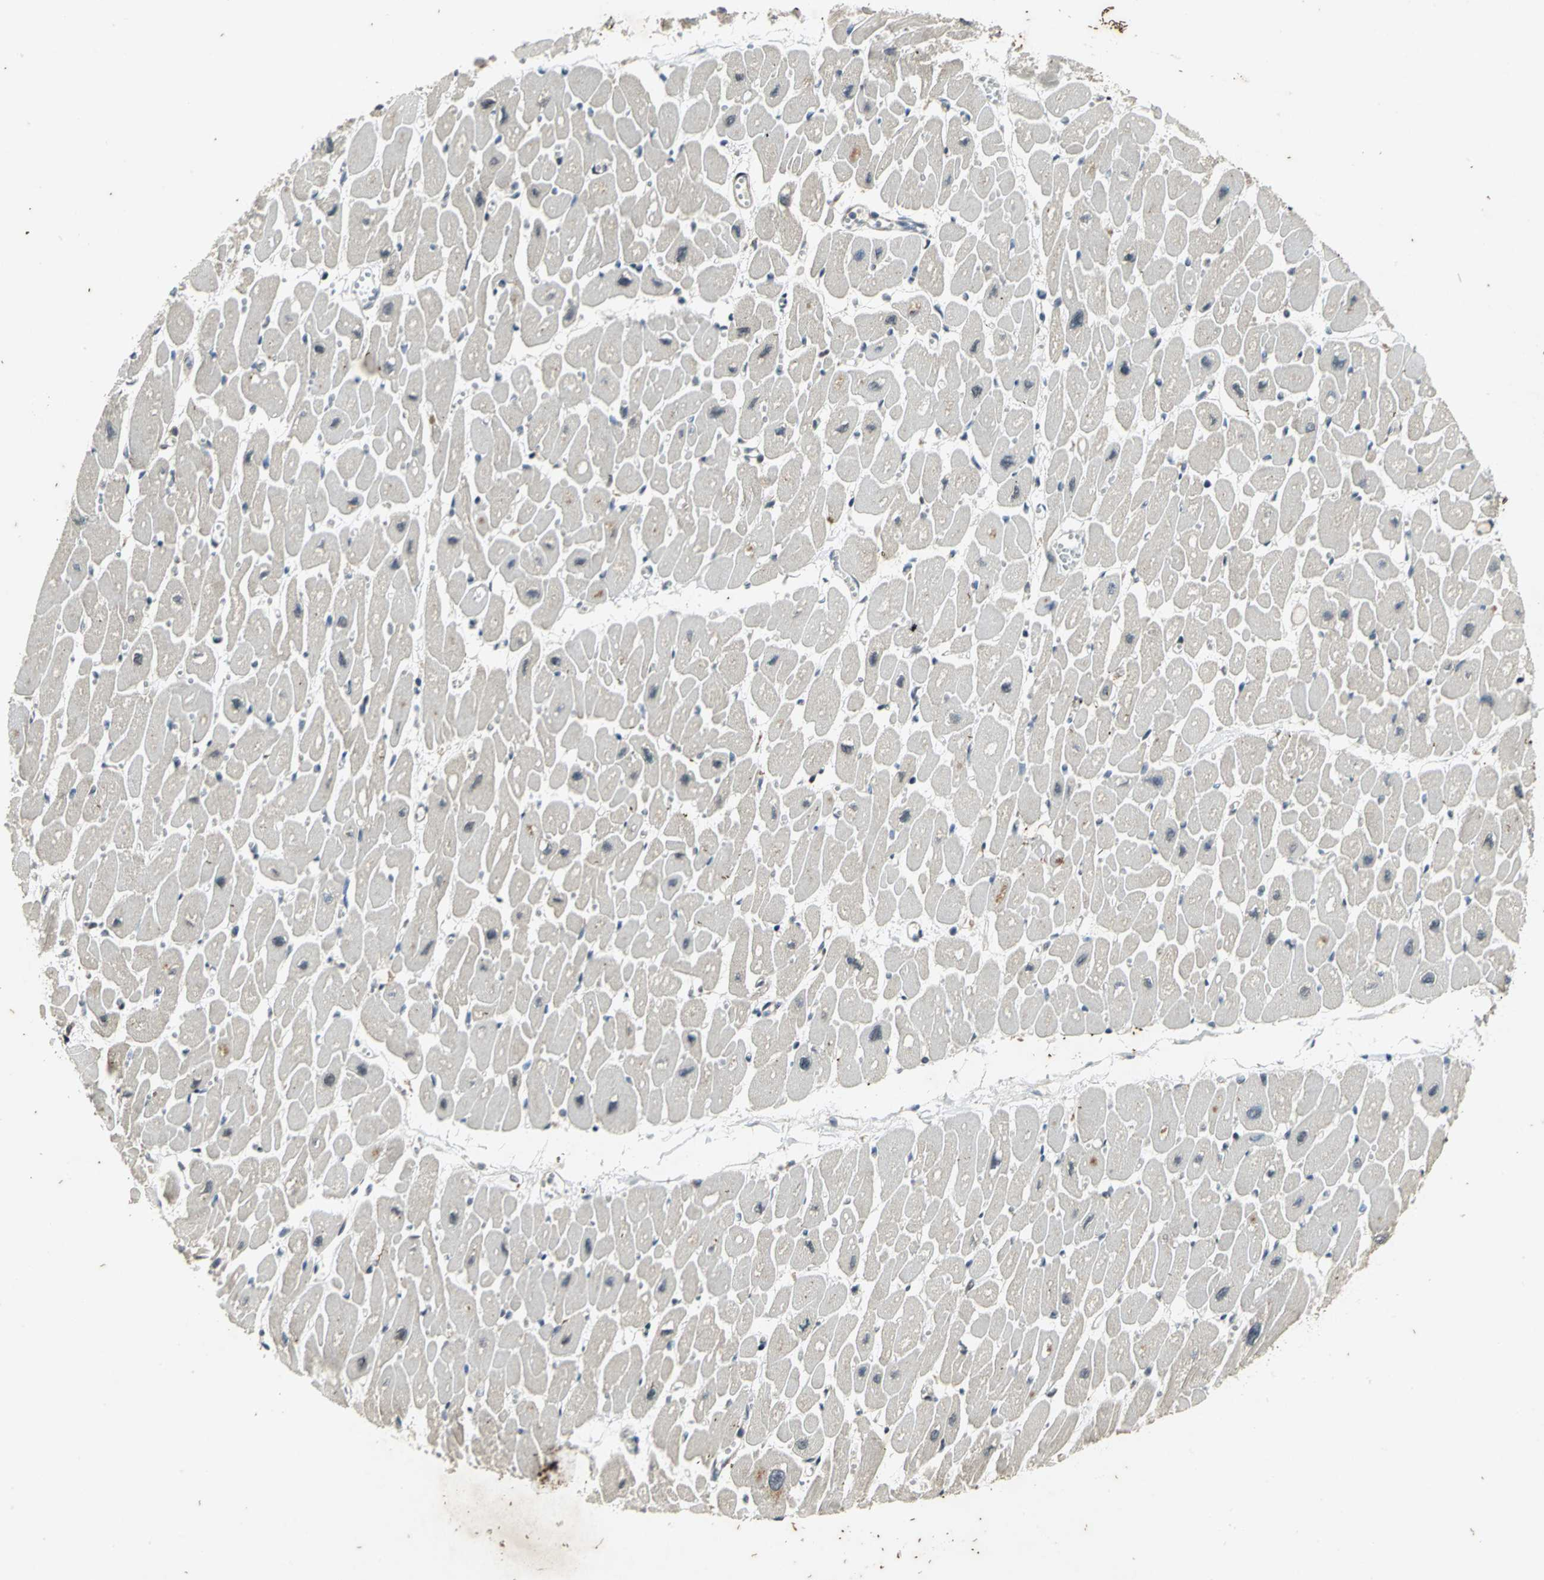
{"staining": {"intensity": "weak", "quantity": "25%-75%", "location": "nuclear"}, "tissue": "heart muscle", "cell_type": "Cardiomyocytes", "image_type": "normal", "snomed": [{"axis": "morphology", "description": "Normal tissue, NOS"}, {"axis": "topography", "description": "Heart"}], "caption": "Immunohistochemical staining of normal human heart muscle shows 25%-75% levels of weak nuclear protein expression in about 25%-75% of cardiomyocytes.", "gene": "NOTCH3", "patient": {"sex": "female", "age": 54}}